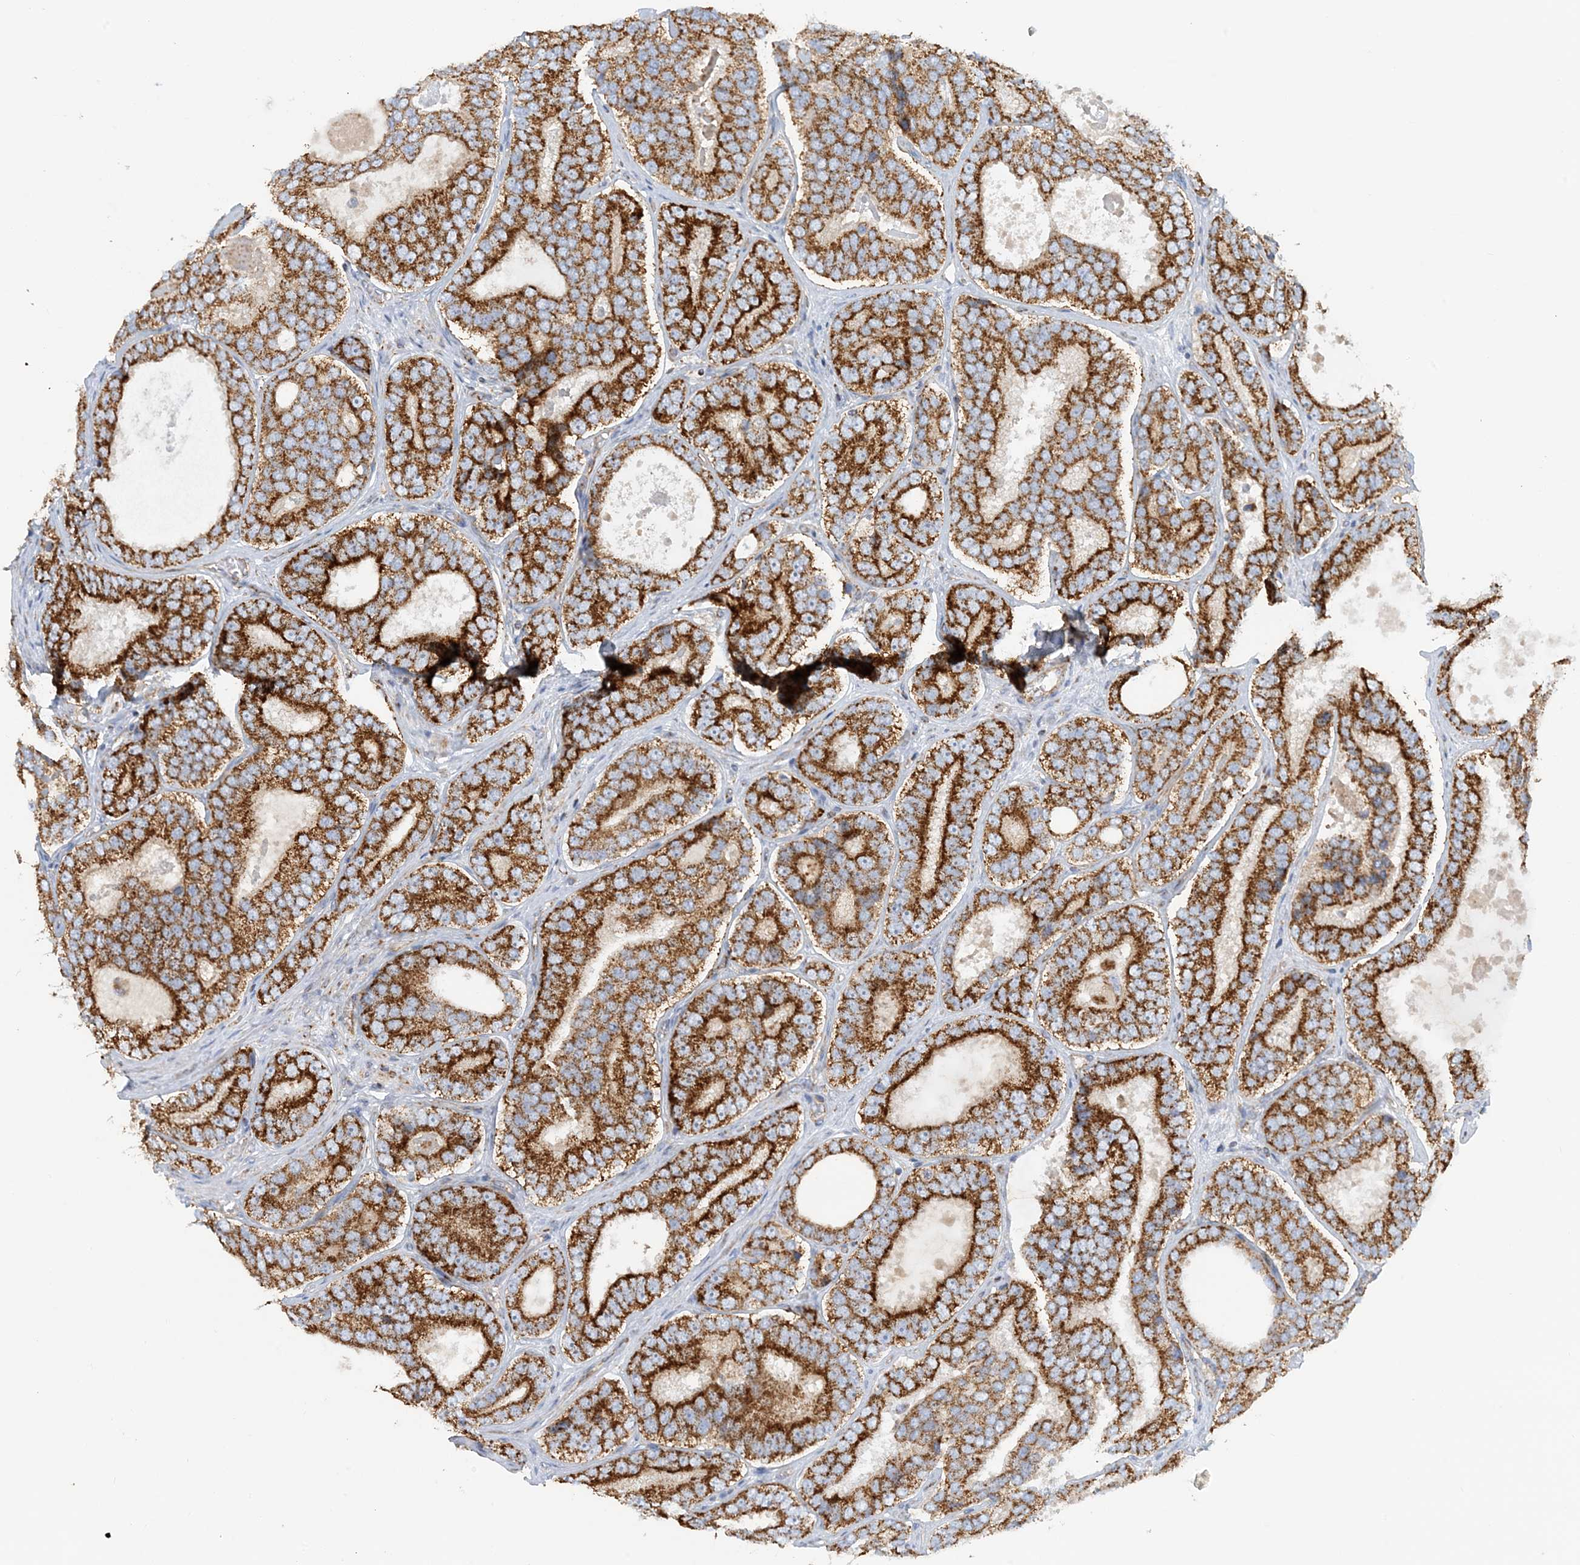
{"staining": {"intensity": "strong", "quantity": ">75%", "location": "cytoplasmic/membranous"}, "tissue": "prostate cancer", "cell_type": "Tumor cells", "image_type": "cancer", "snomed": [{"axis": "morphology", "description": "Adenocarcinoma, High grade"}, {"axis": "topography", "description": "Prostate"}], "caption": "The immunohistochemical stain labels strong cytoplasmic/membranous expression in tumor cells of prostate adenocarcinoma (high-grade) tissue. (DAB (3,3'-diaminobenzidine) IHC, brown staining for protein, blue staining for nuclei).", "gene": "COA3", "patient": {"sex": "male", "age": 56}}